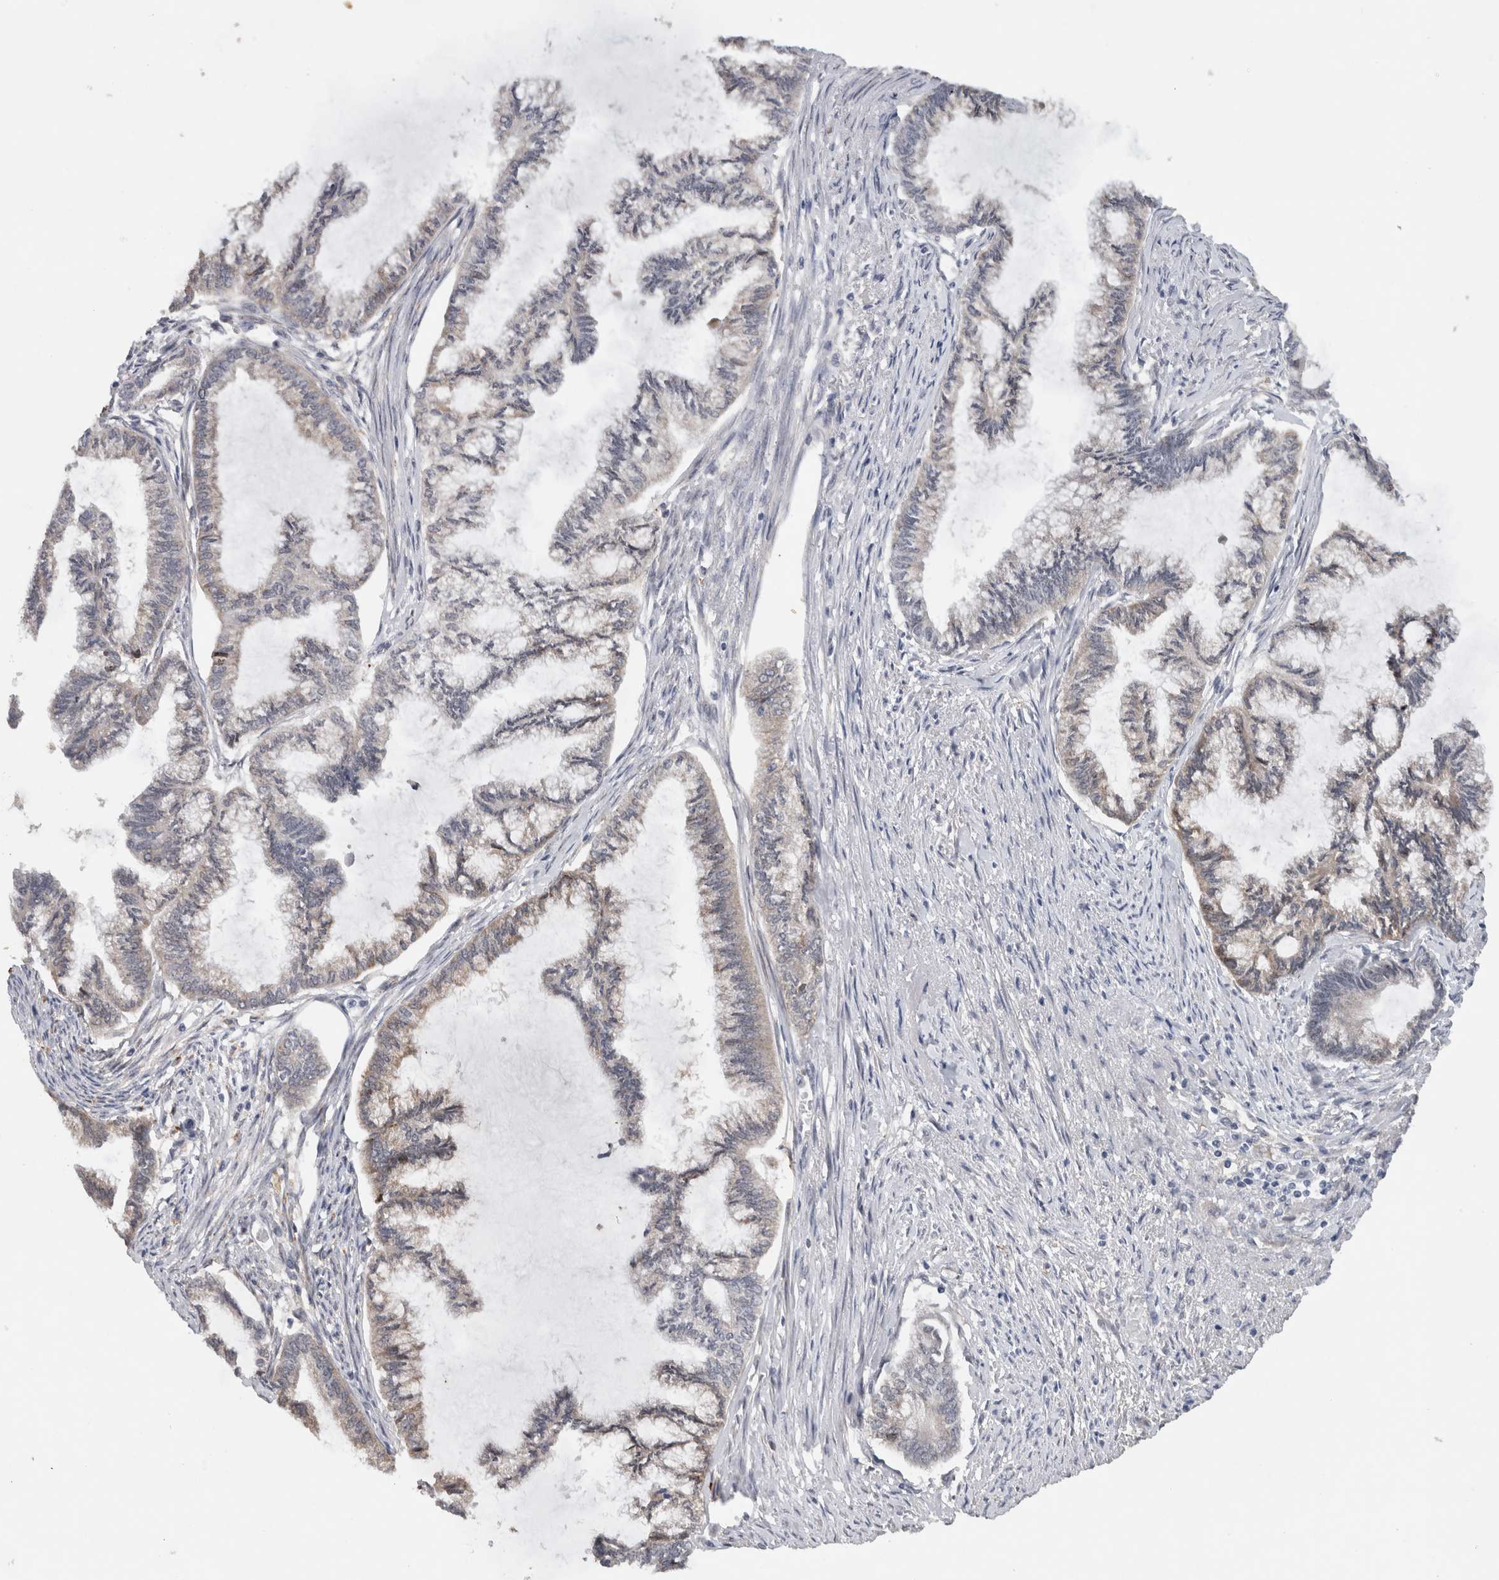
{"staining": {"intensity": "weak", "quantity": "<25%", "location": "cytoplasmic/membranous"}, "tissue": "endometrial cancer", "cell_type": "Tumor cells", "image_type": "cancer", "snomed": [{"axis": "morphology", "description": "Adenocarcinoma, NOS"}, {"axis": "topography", "description": "Endometrium"}], "caption": "Protein analysis of adenocarcinoma (endometrial) demonstrates no significant expression in tumor cells. The staining was performed using DAB (3,3'-diaminobenzidine) to visualize the protein expression in brown, while the nuclei were stained in blue with hematoxylin (Magnification: 20x).", "gene": "PRXL2A", "patient": {"sex": "female", "age": 86}}